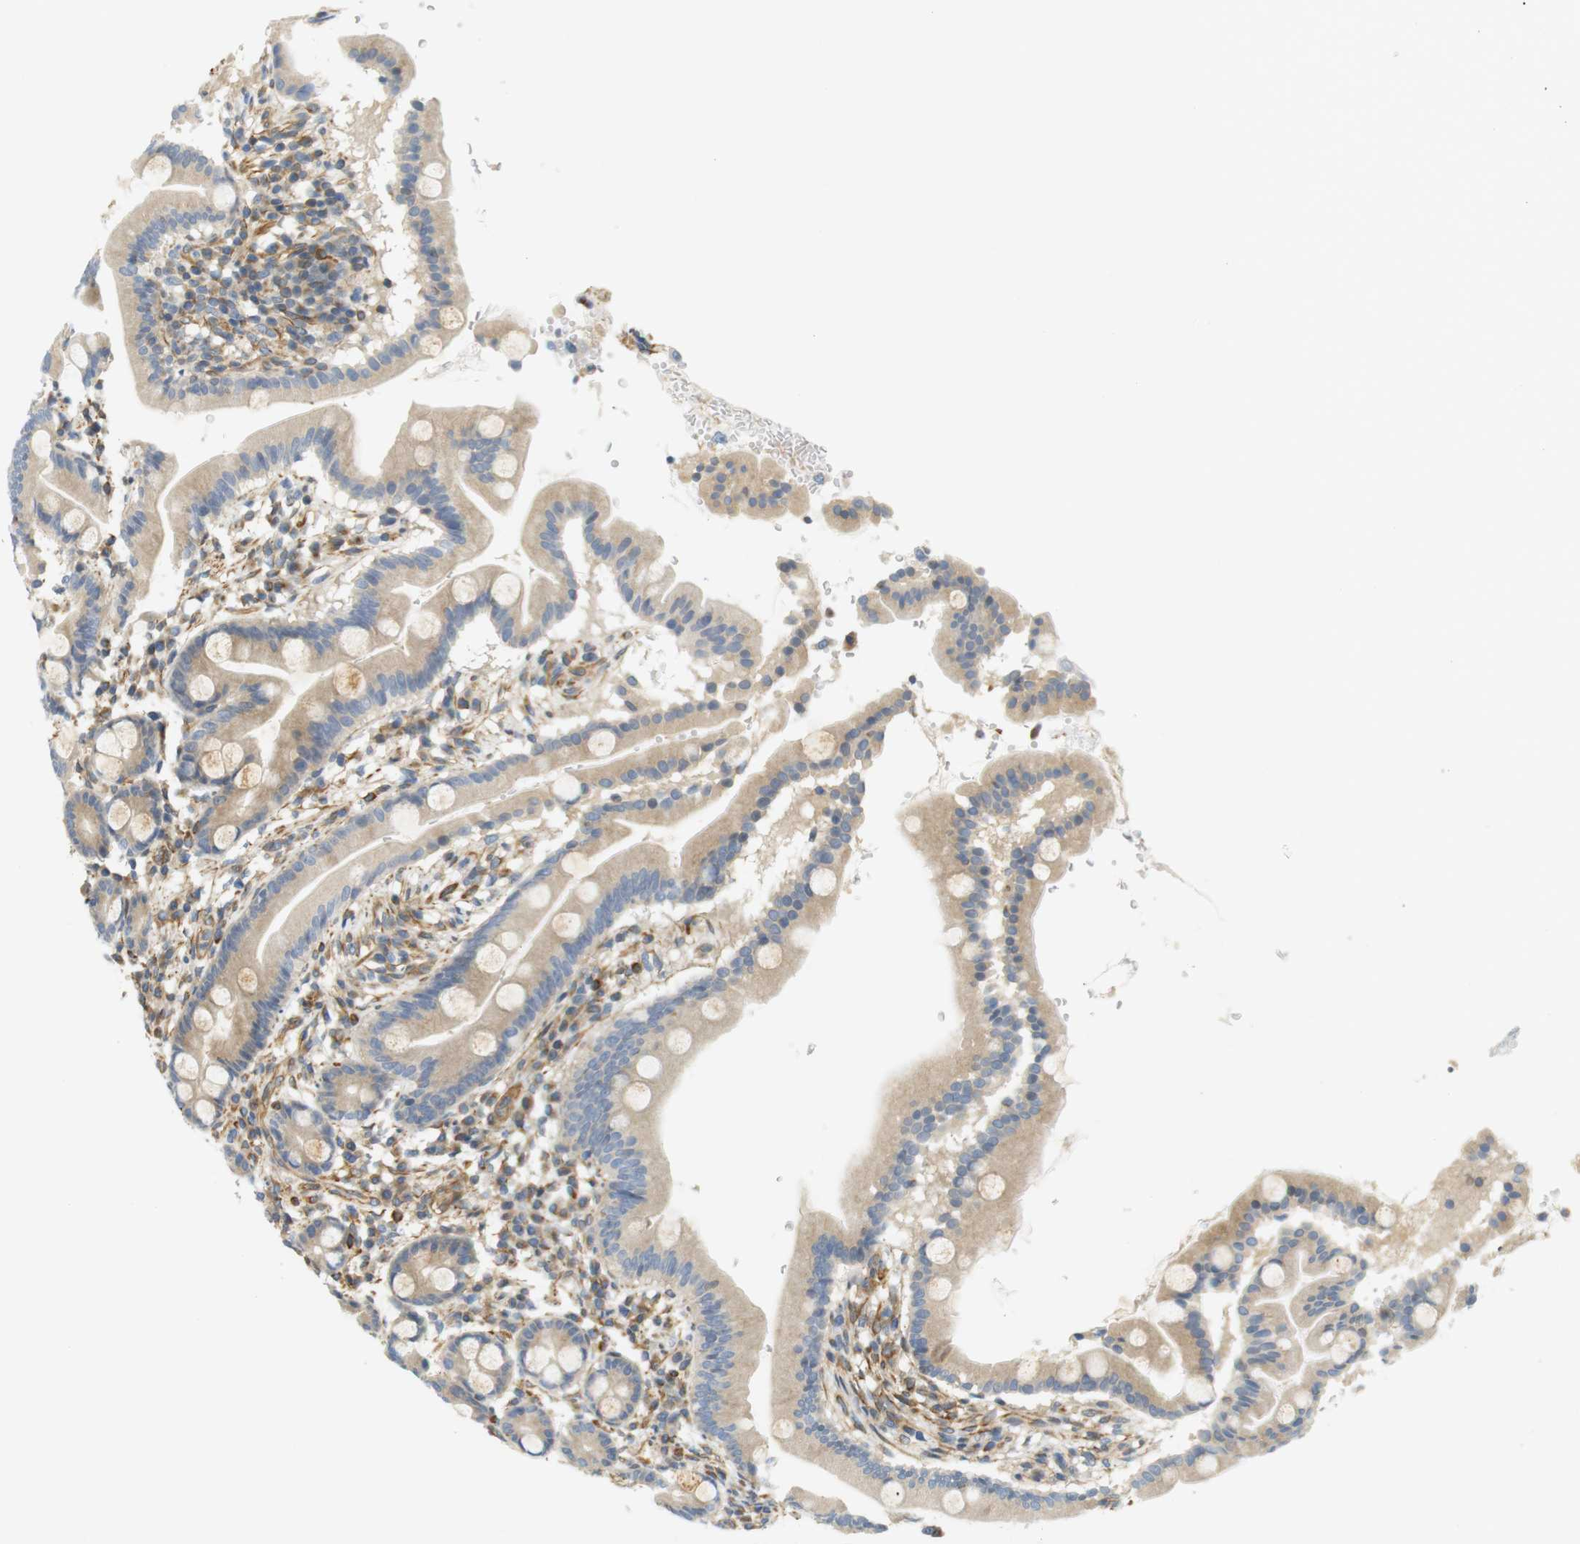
{"staining": {"intensity": "negative", "quantity": "none", "location": "none"}, "tissue": "duodenum", "cell_type": "Glandular cells", "image_type": "normal", "snomed": [{"axis": "morphology", "description": "Normal tissue, NOS"}, {"axis": "topography", "description": "Duodenum"}], "caption": "DAB immunohistochemical staining of benign duodenum demonstrates no significant staining in glandular cells. (Immunohistochemistry (ihc), brightfield microscopy, high magnification).", "gene": "CYTH3", "patient": {"sex": "male", "age": 50}}